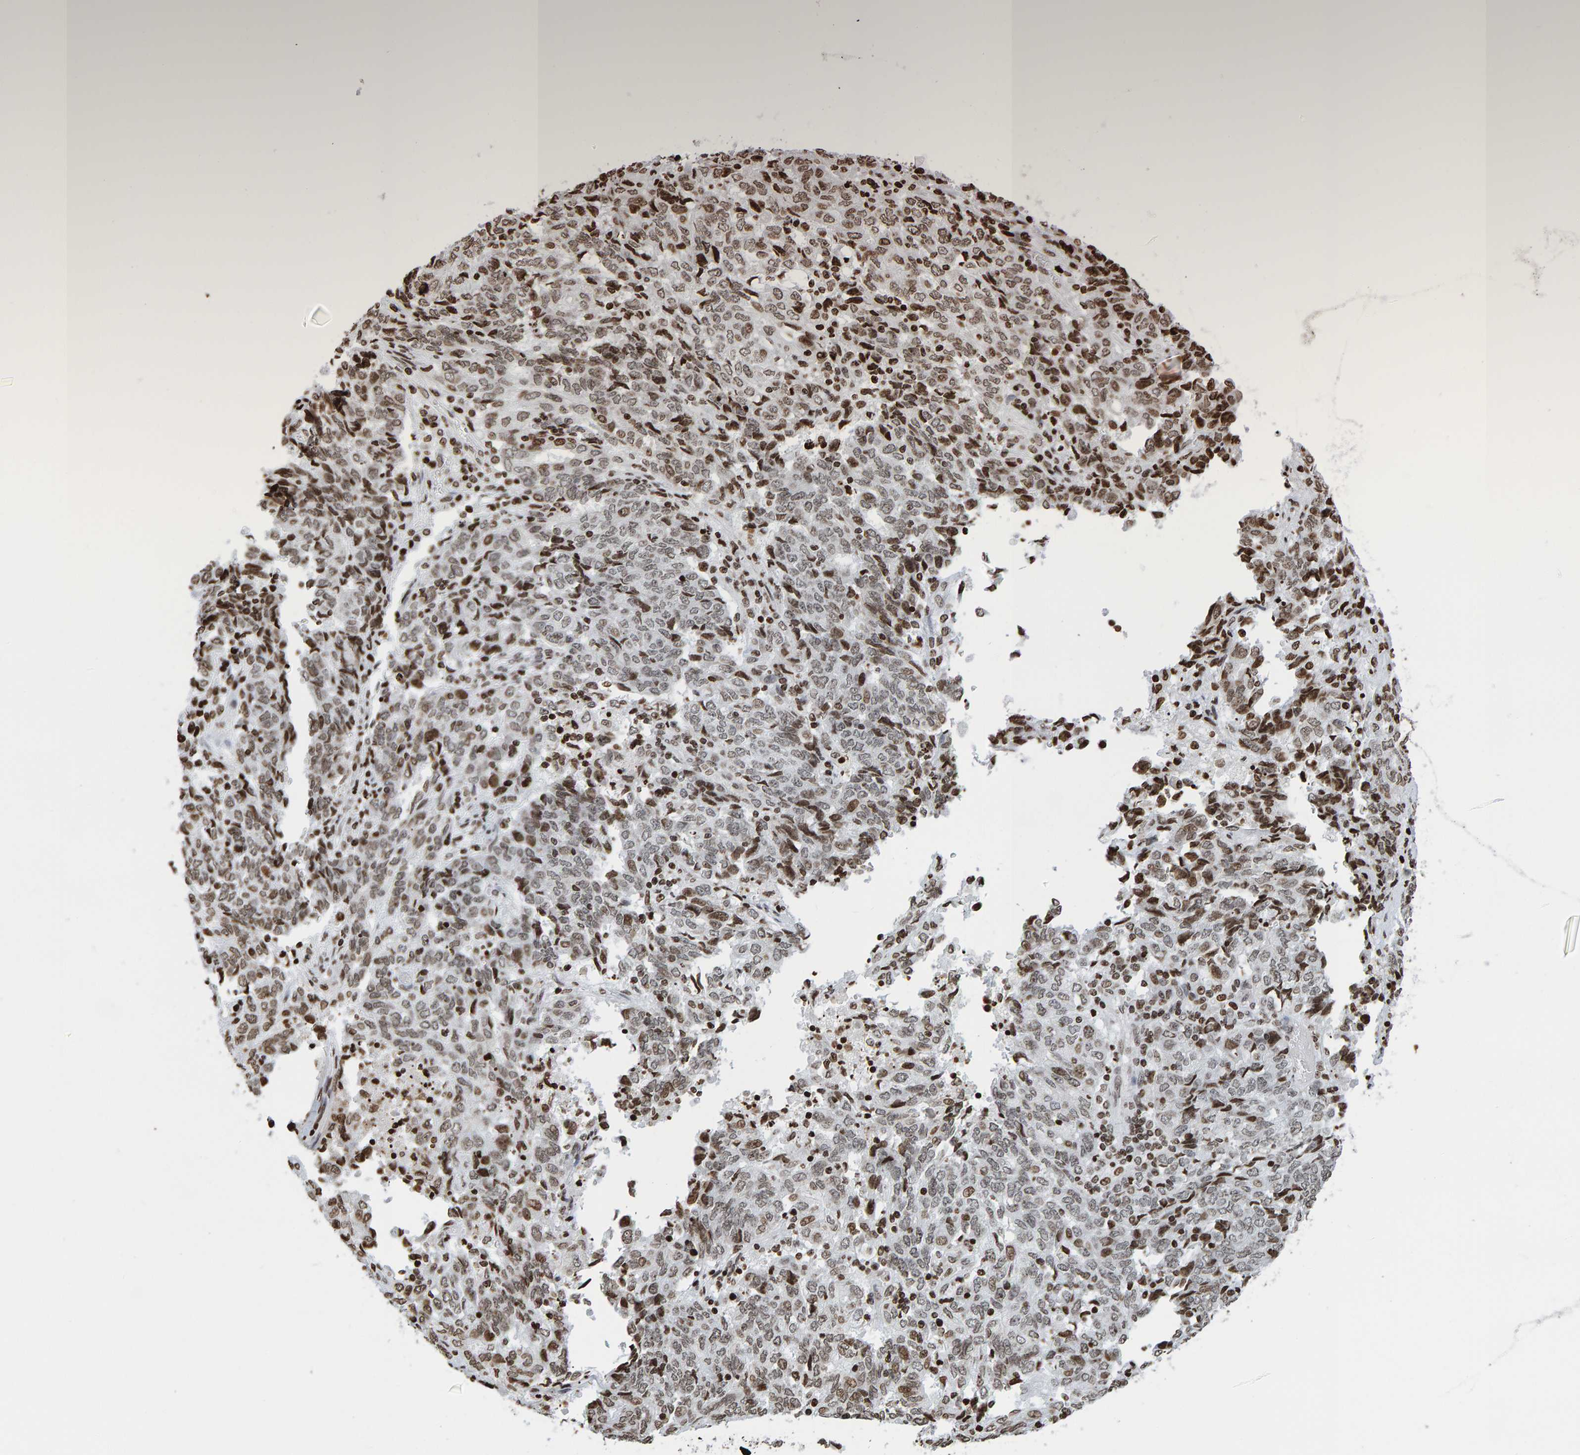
{"staining": {"intensity": "moderate", "quantity": "<25%", "location": "nuclear"}, "tissue": "endometrial cancer", "cell_type": "Tumor cells", "image_type": "cancer", "snomed": [{"axis": "morphology", "description": "Adenocarcinoma, NOS"}, {"axis": "topography", "description": "Endometrium"}], "caption": "An image of endometrial cancer (adenocarcinoma) stained for a protein displays moderate nuclear brown staining in tumor cells.", "gene": "BRF2", "patient": {"sex": "female", "age": 80}}